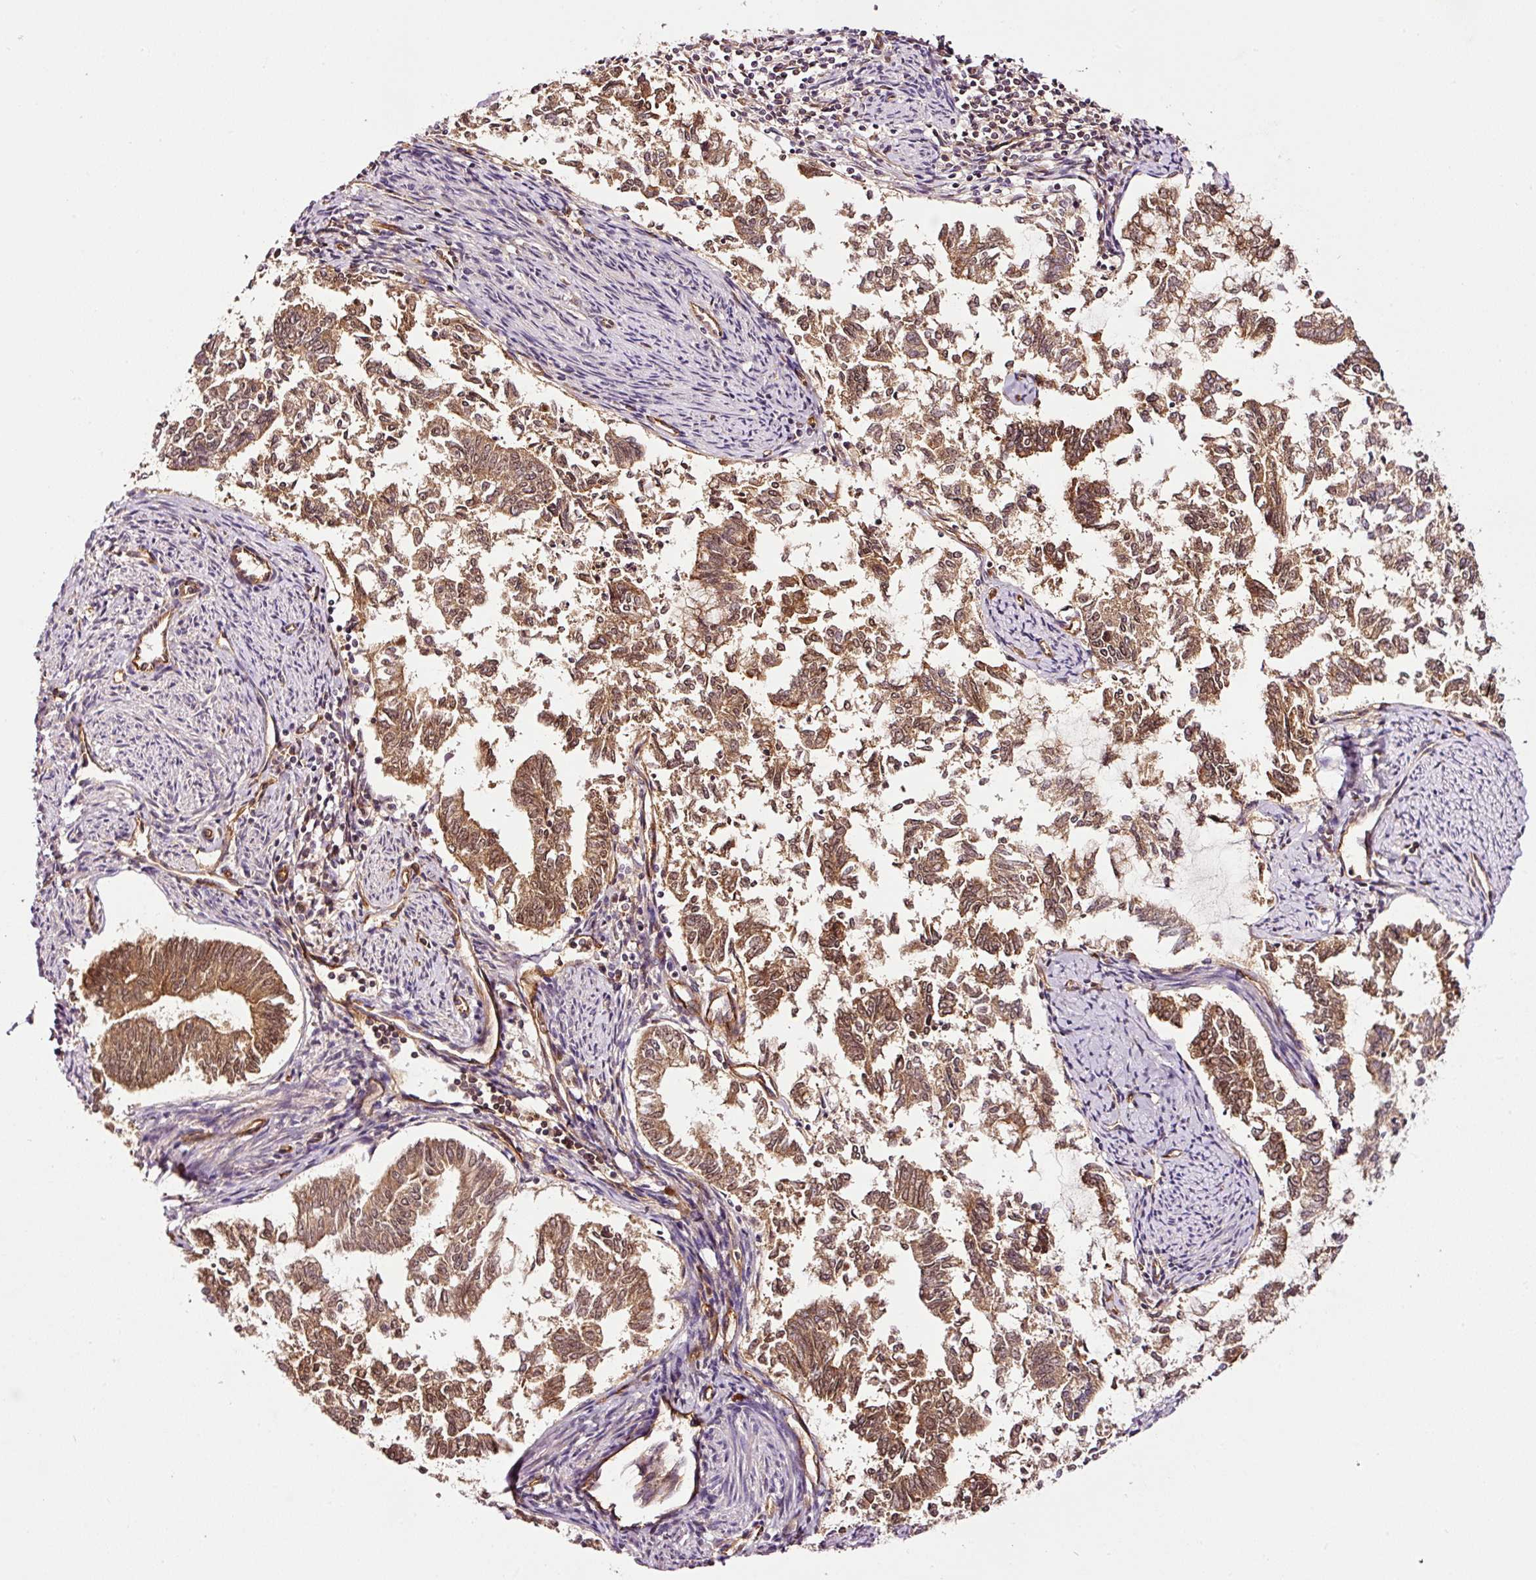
{"staining": {"intensity": "moderate", "quantity": ">75%", "location": "cytoplasmic/membranous"}, "tissue": "endometrial cancer", "cell_type": "Tumor cells", "image_type": "cancer", "snomed": [{"axis": "morphology", "description": "Adenocarcinoma, NOS"}, {"axis": "topography", "description": "Endometrium"}], "caption": "A photomicrograph of endometrial cancer (adenocarcinoma) stained for a protein reveals moderate cytoplasmic/membranous brown staining in tumor cells. The staining is performed using DAB (3,3'-diaminobenzidine) brown chromogen to label protein expression. The nuclei are counter-stained blue using hematoxylin.", "gene": "METAP1", "patient": {"sex": "female", "age": 79}}